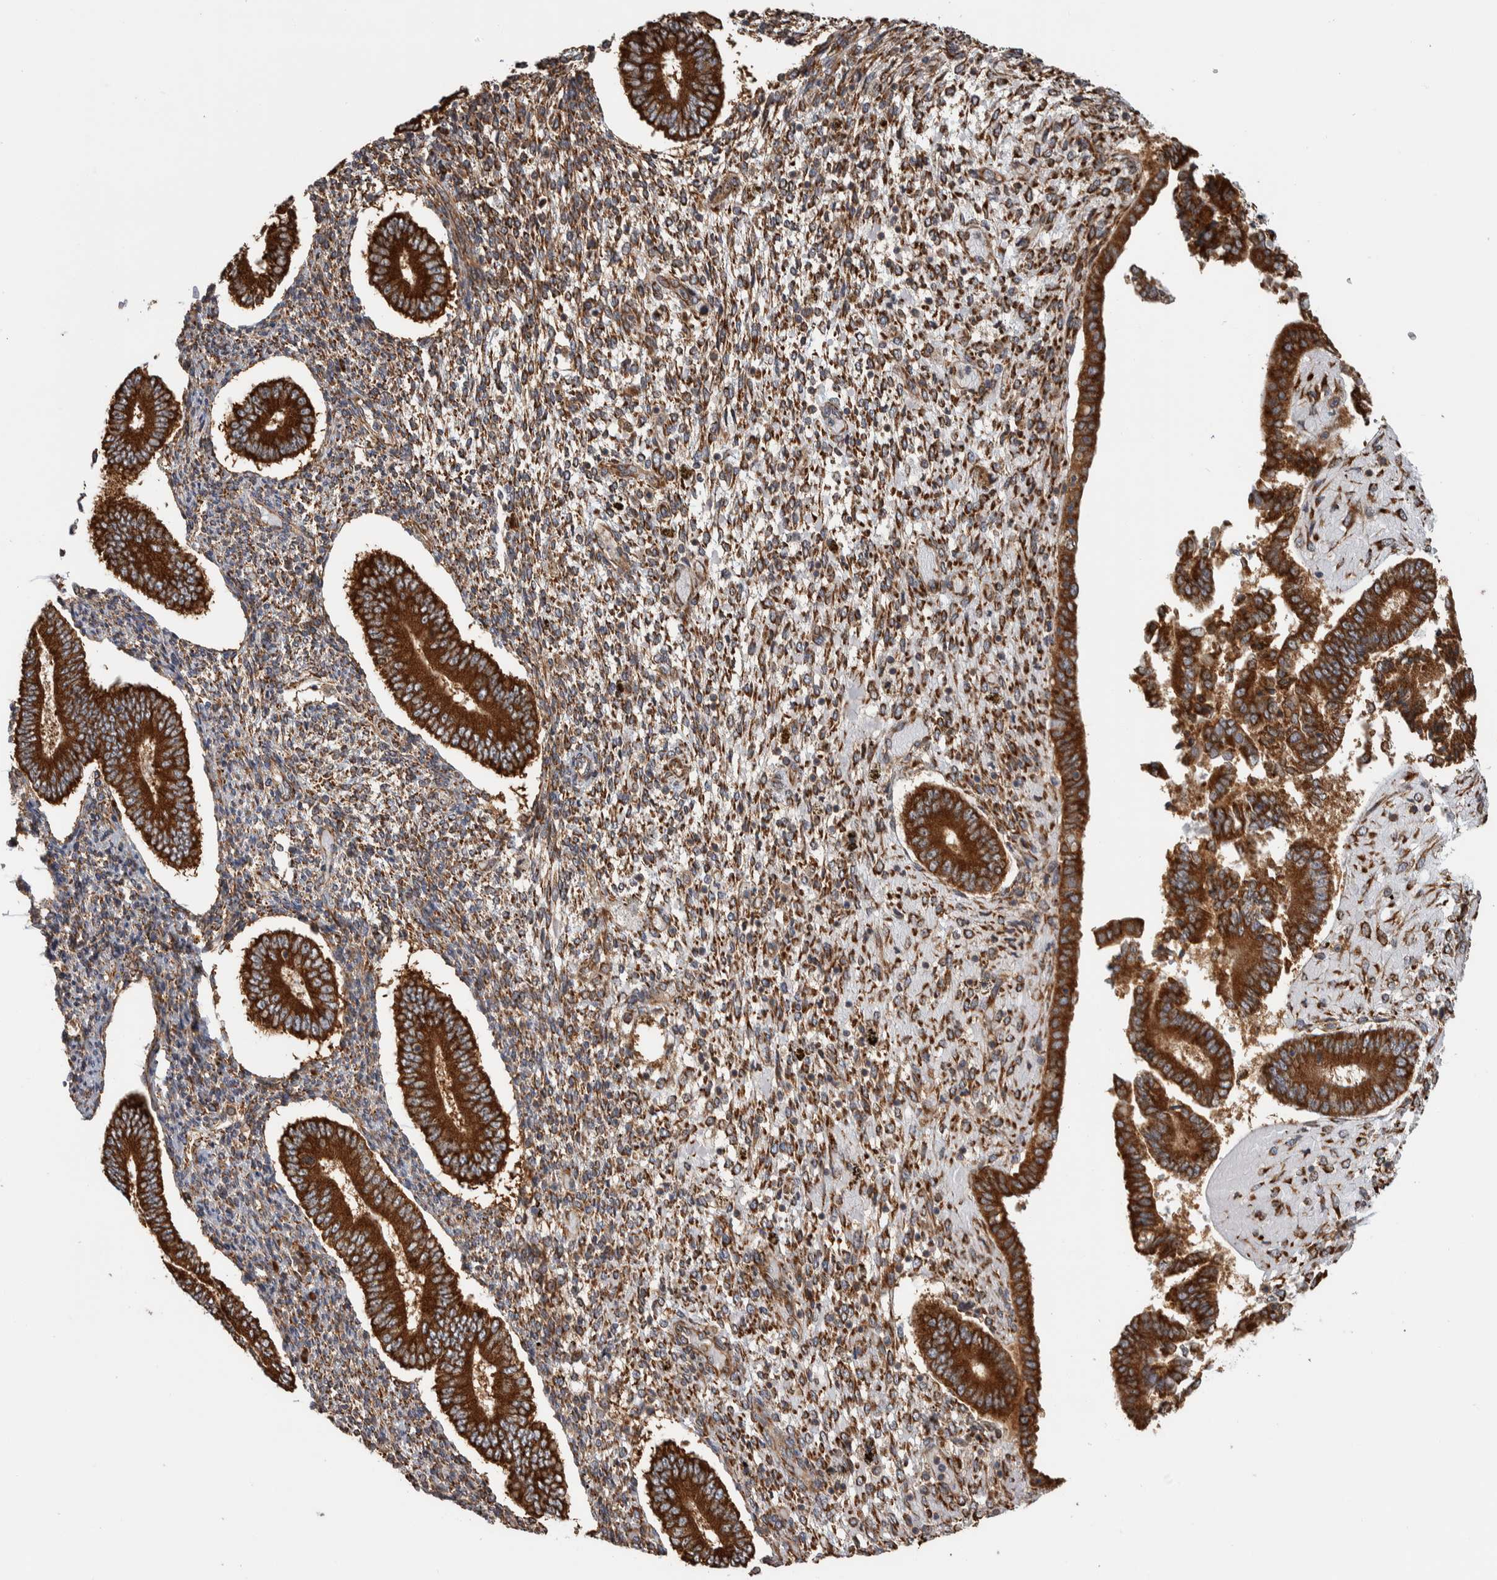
{"staining": {"intensity": "moderate", "quantity": ">75%", "location": "cytoplasmic/membranous"}, "tissue": "endometrium", "cell_type": "Cells in endometrial stroma", "image_type": "normal", "snomed": [{"axis": "morphology", "description": "Normal tissue, NOS"}, {"axis": "topography", "description": "Endometrium"}], "caption": "Protein staining of normal endometrium reveals moderate cytoplasmic/membranous positivity in approximately >75% of cells in endometrial stroma.", "gene": "EIF3H", "patient": {"sex": "female", "age": 42}}